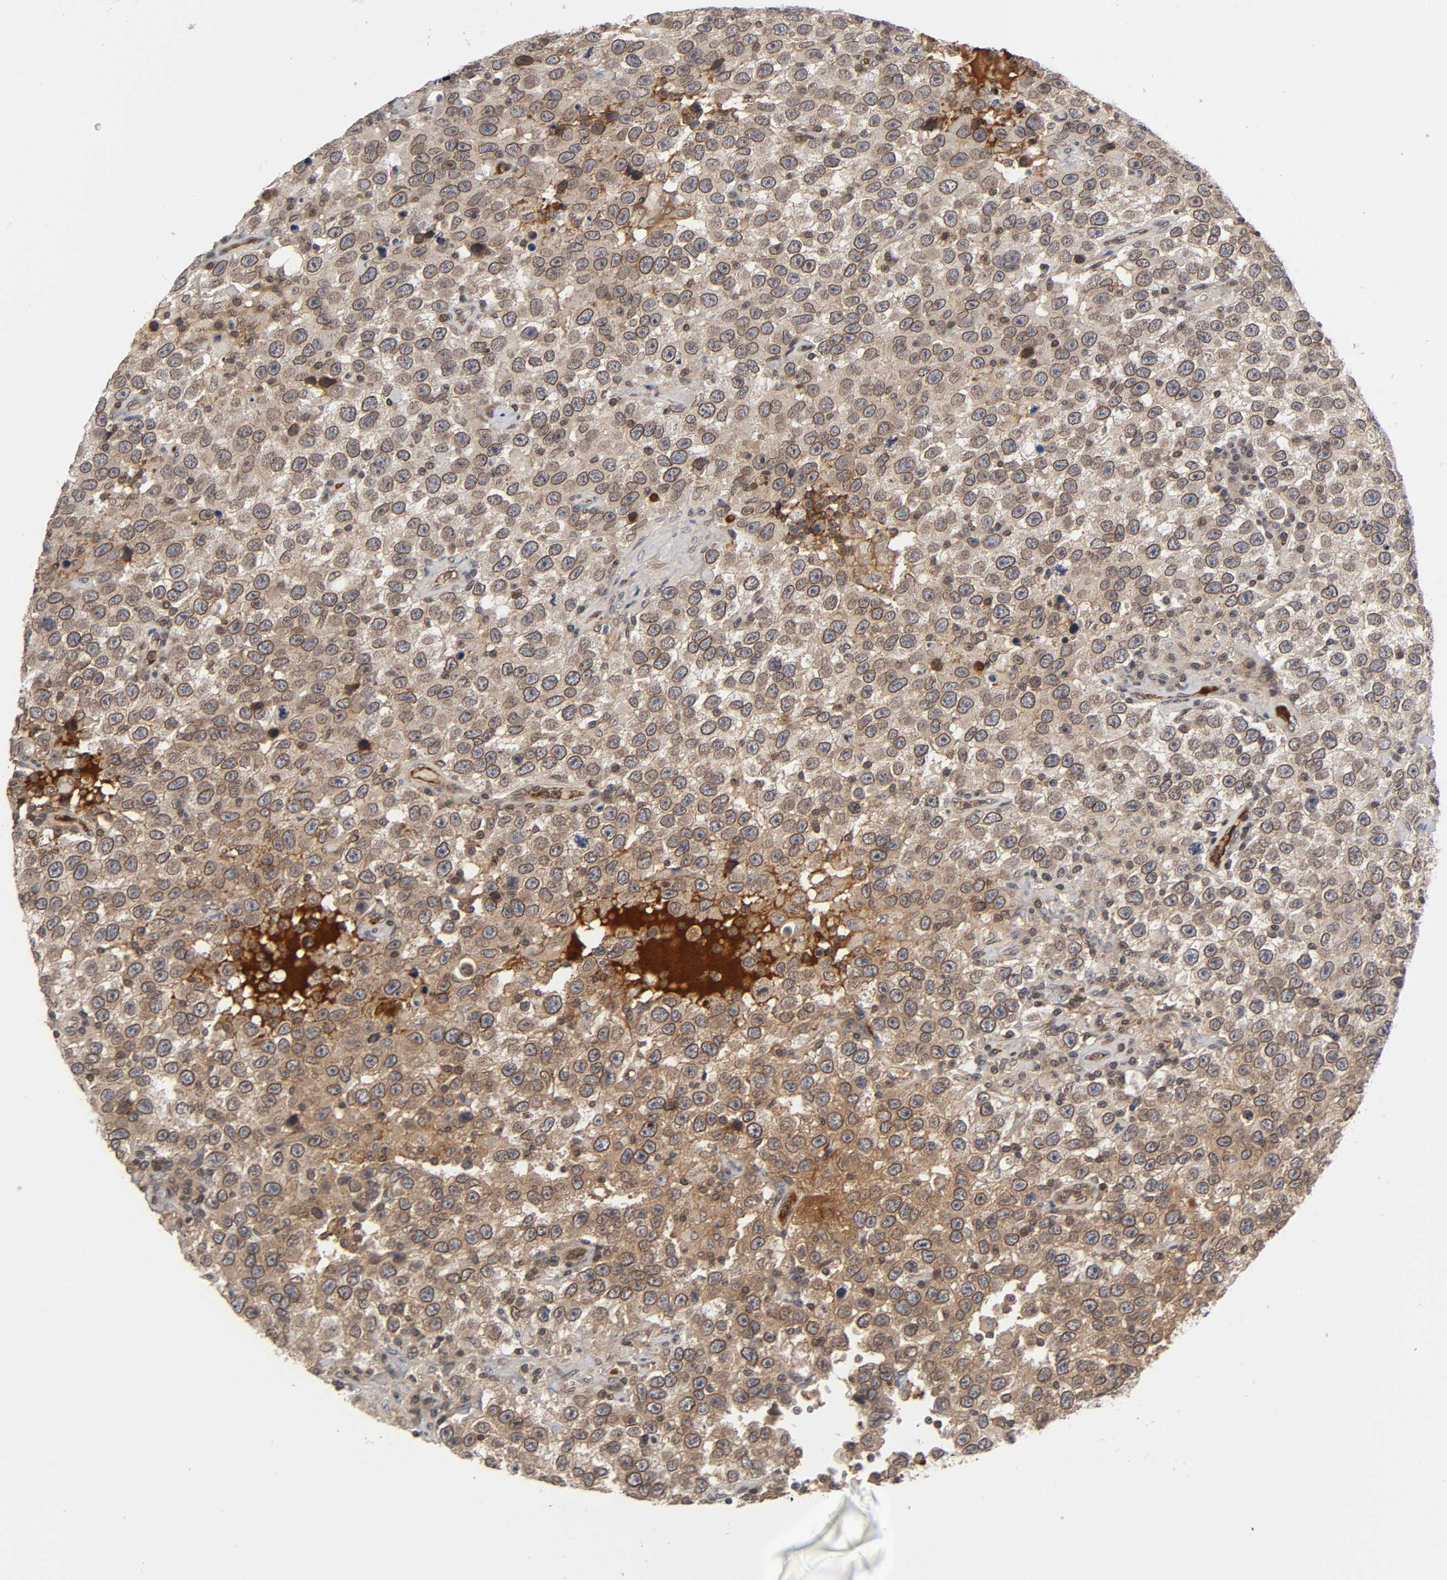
{"staining": {"intensity": "strong", "quantity": ">75%", "location": "cytoplasmic/membranous,nuclear"}, "tissue": "testis cancer", "cell_type": "Tumor cells", "image_type": "cancer", "snomed": [{"axis": "morphology", "description": "Seminoma, NOS"}, {"axis": "topography", "description": "Testis"}], "caption": "Human testis cancer (seminoma) stained for a protein (brown) demonstrates strong cytoplasmic/membranous and nuclear positive positivity in approximately >75% of tumor cells.", "gene": "CPN2", "patient": {"sex": "male", "age": 41}}